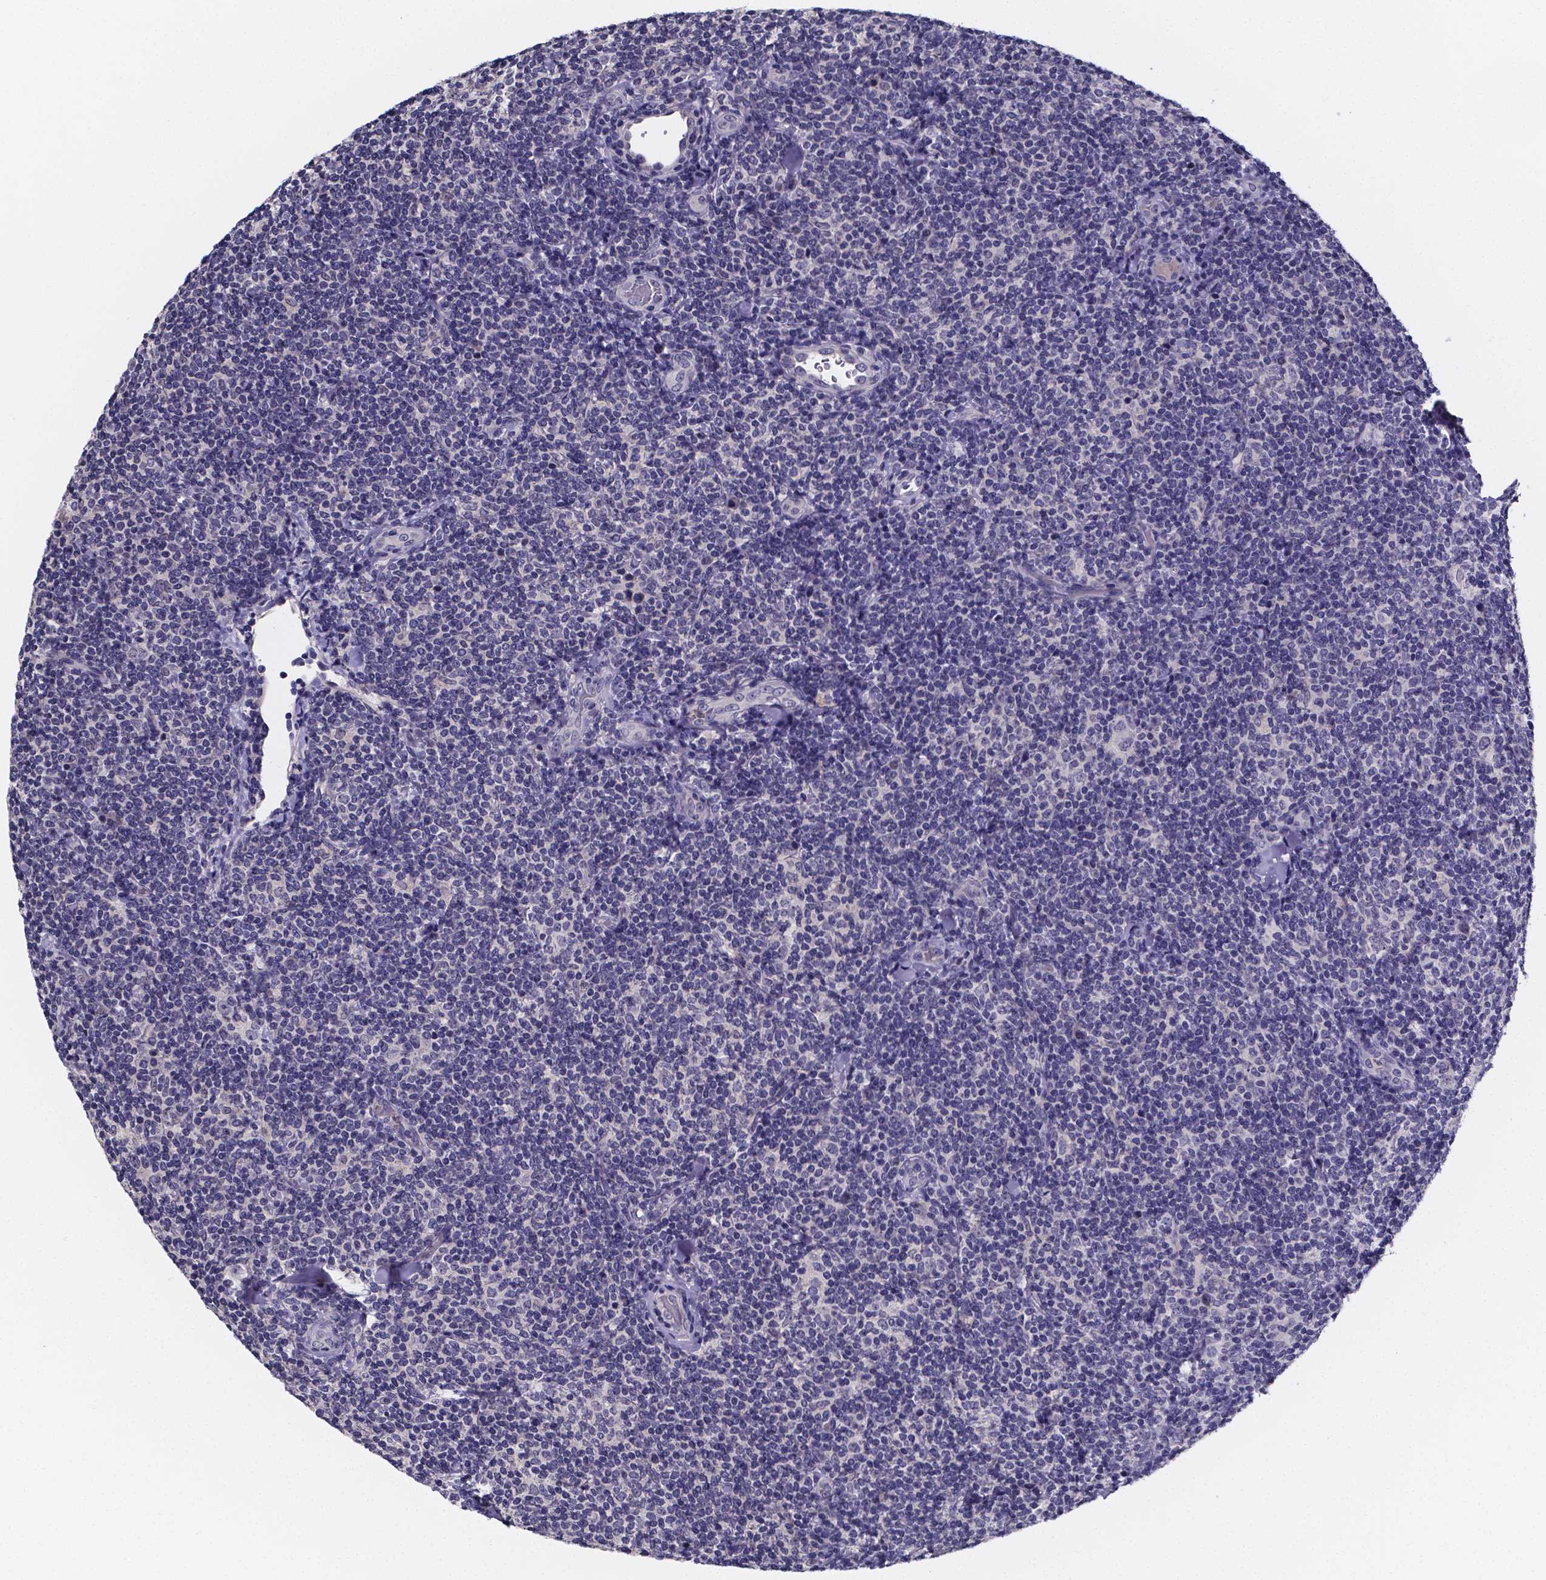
{"staining": {"intensity": "negative", "quantity": "none", "location": "none"}, "tissue": "lymphoma", "cell_type": "Tumor cells", "image_type": "cancer", "snomed": [{"axis": "morphology", "description": "Malignant lymphoma, non-Hodgkin's type, Low grade"}, {"axis": "topography", "description": "Lymph node"}], "caption": "The immunohistochemistry image has no significant positivity in tumor cells of malignant lymphoma, non-Hodgkin's type (low-grade) tissue.", "gene": "IZUMO1", "patient": {"sex": "female", "age": 56}}